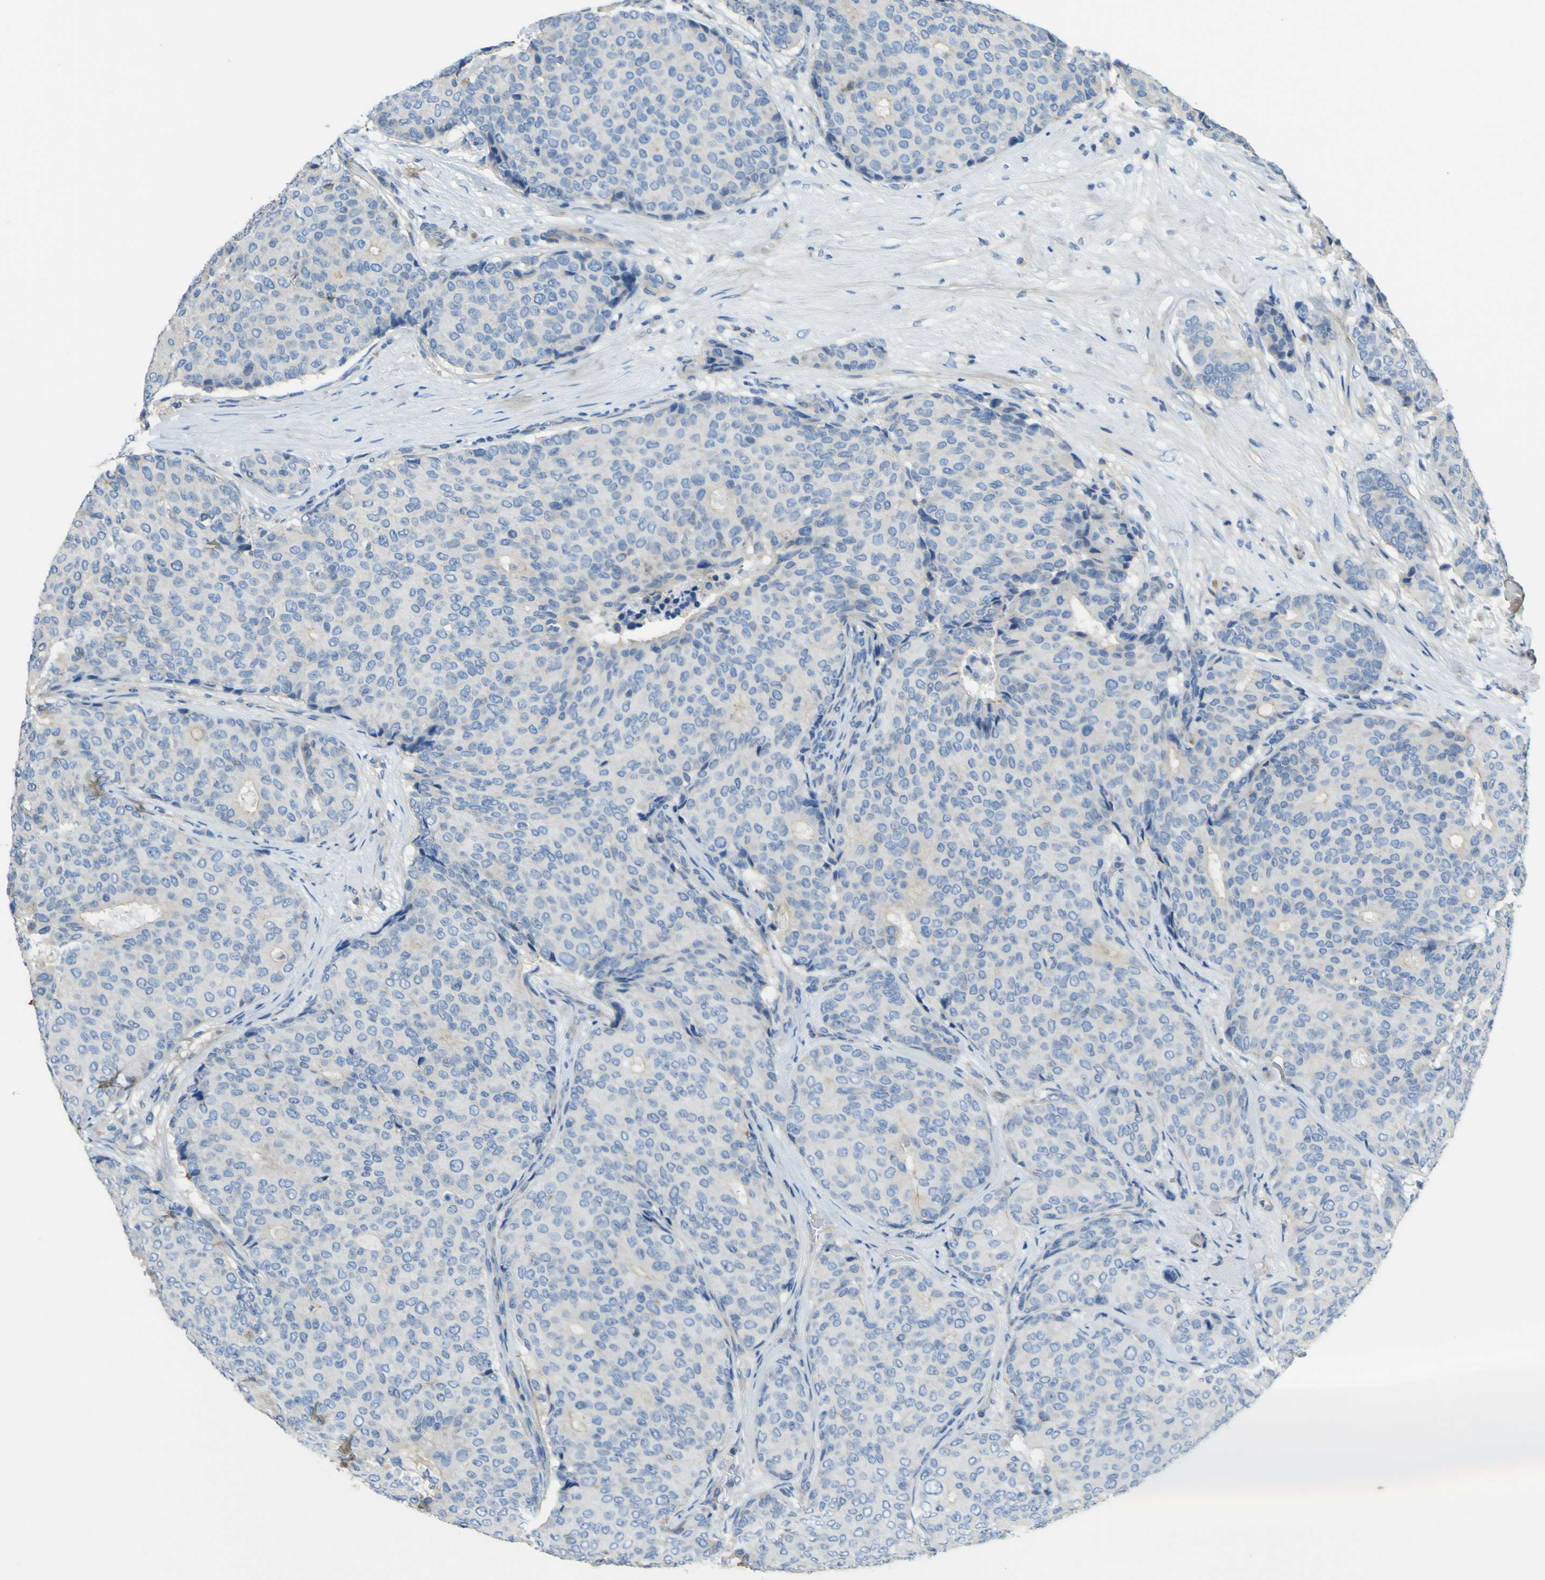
{"staining": {"intensity": "weak", "quantity": "25%-75%", "location": "cytoplasmic/membranous"}, "tissue": "breast cancer", "cell_type": "Tumor cells", "image_type": "cancer", "snomed": [{"axis": "morphology", "description": "Duct carcinoma"}, {"axis": "topography", "description": "Breast"}], "caption": "This image shows immunohistochemistry staining of breast cancer (intraductal carcinoma), with low weak cytoplasmic/membranous positivity in about 25%-75% of tumor cells.", "gene": "OGN", "patient": {"sex": "female", "age": 75}}